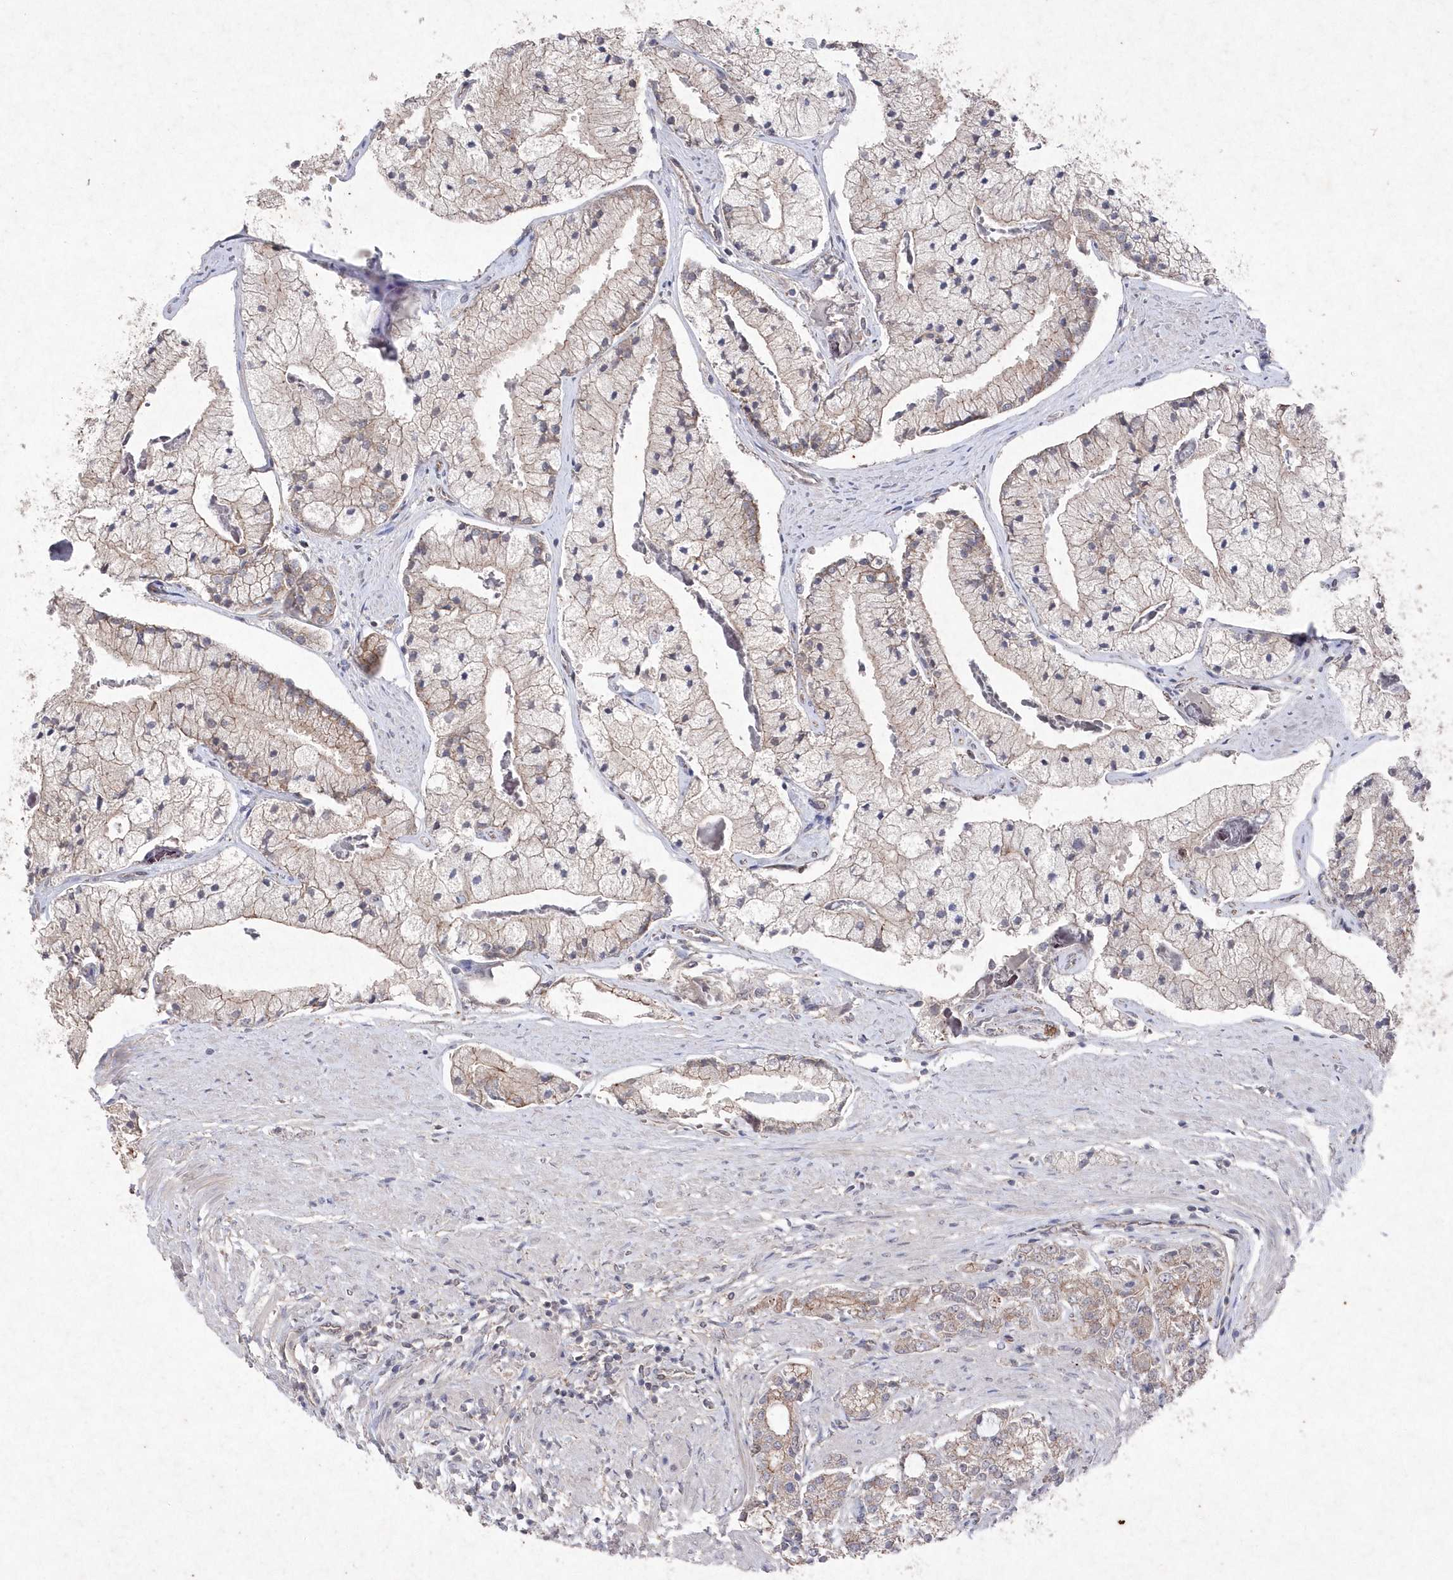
{"staining": {"intensity": "moderate", "quantity": "25%-75%", "location": "cytoplasmic/membranous"}, "tissue": "prostate cancer", "cell_type": "Tumor cells", "image_type": "cancer", "snomed": [{"axis": "morphology", "description": "Adenocarcinoma, High grade"}, {"axis": "topography", "description": "Prostate"}], "caption": "An image of prostate adenocarcinoma (high-grade) stained for a protein shows moderate cytoplasmic/membranous brown staining in tumor cells.", "gene": "VSIG2", "patient": {"sex": "male", "age": 50}}